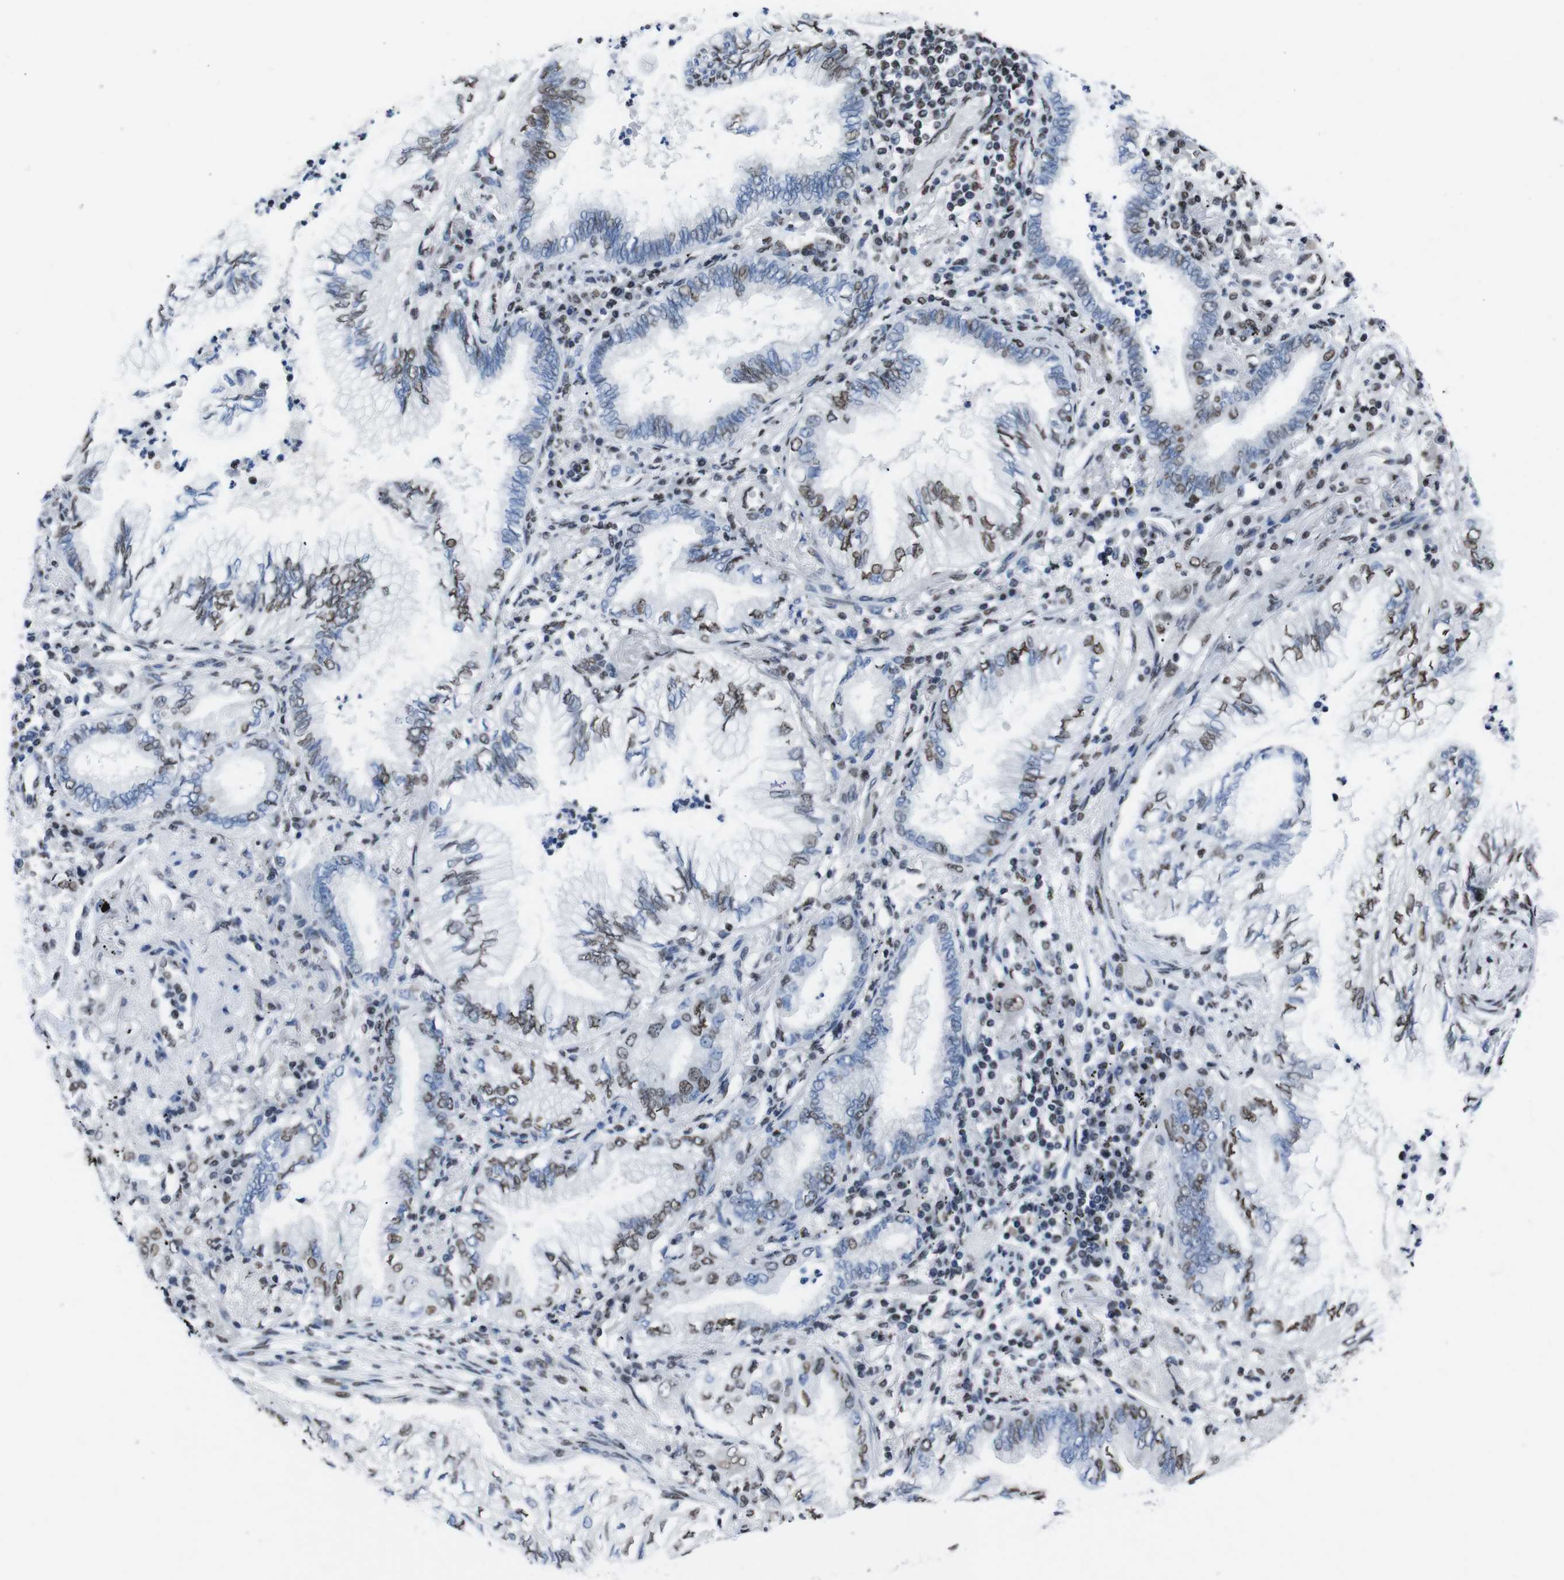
{"staining": {"intensity": "moderate", "quantity": "25%-75%", "location": "nuclear"}, "tissue": "lung cancer", "cell_type": "Tumor cells", "image_type": "cancer", "snomed": [{"axis": "morphology", "description": "Normal tissue, NOS"}, {"axis": "morphology", "description": "Adenocarcinoma, NOS"}, {"axis": "topography", "description": "Bronchus"}, {"axis": "topography", "description": "Lung"}], "caption": "Immunohistochemical staining of lung cancer exhibits moderate nuclear protein staining in about 25%-75% of tumor cells. (Brightfield microscopy of DAB IHC at high magnification).", "gene": "PIP4P2", "patient": {"sex": "female", "age": 70}}